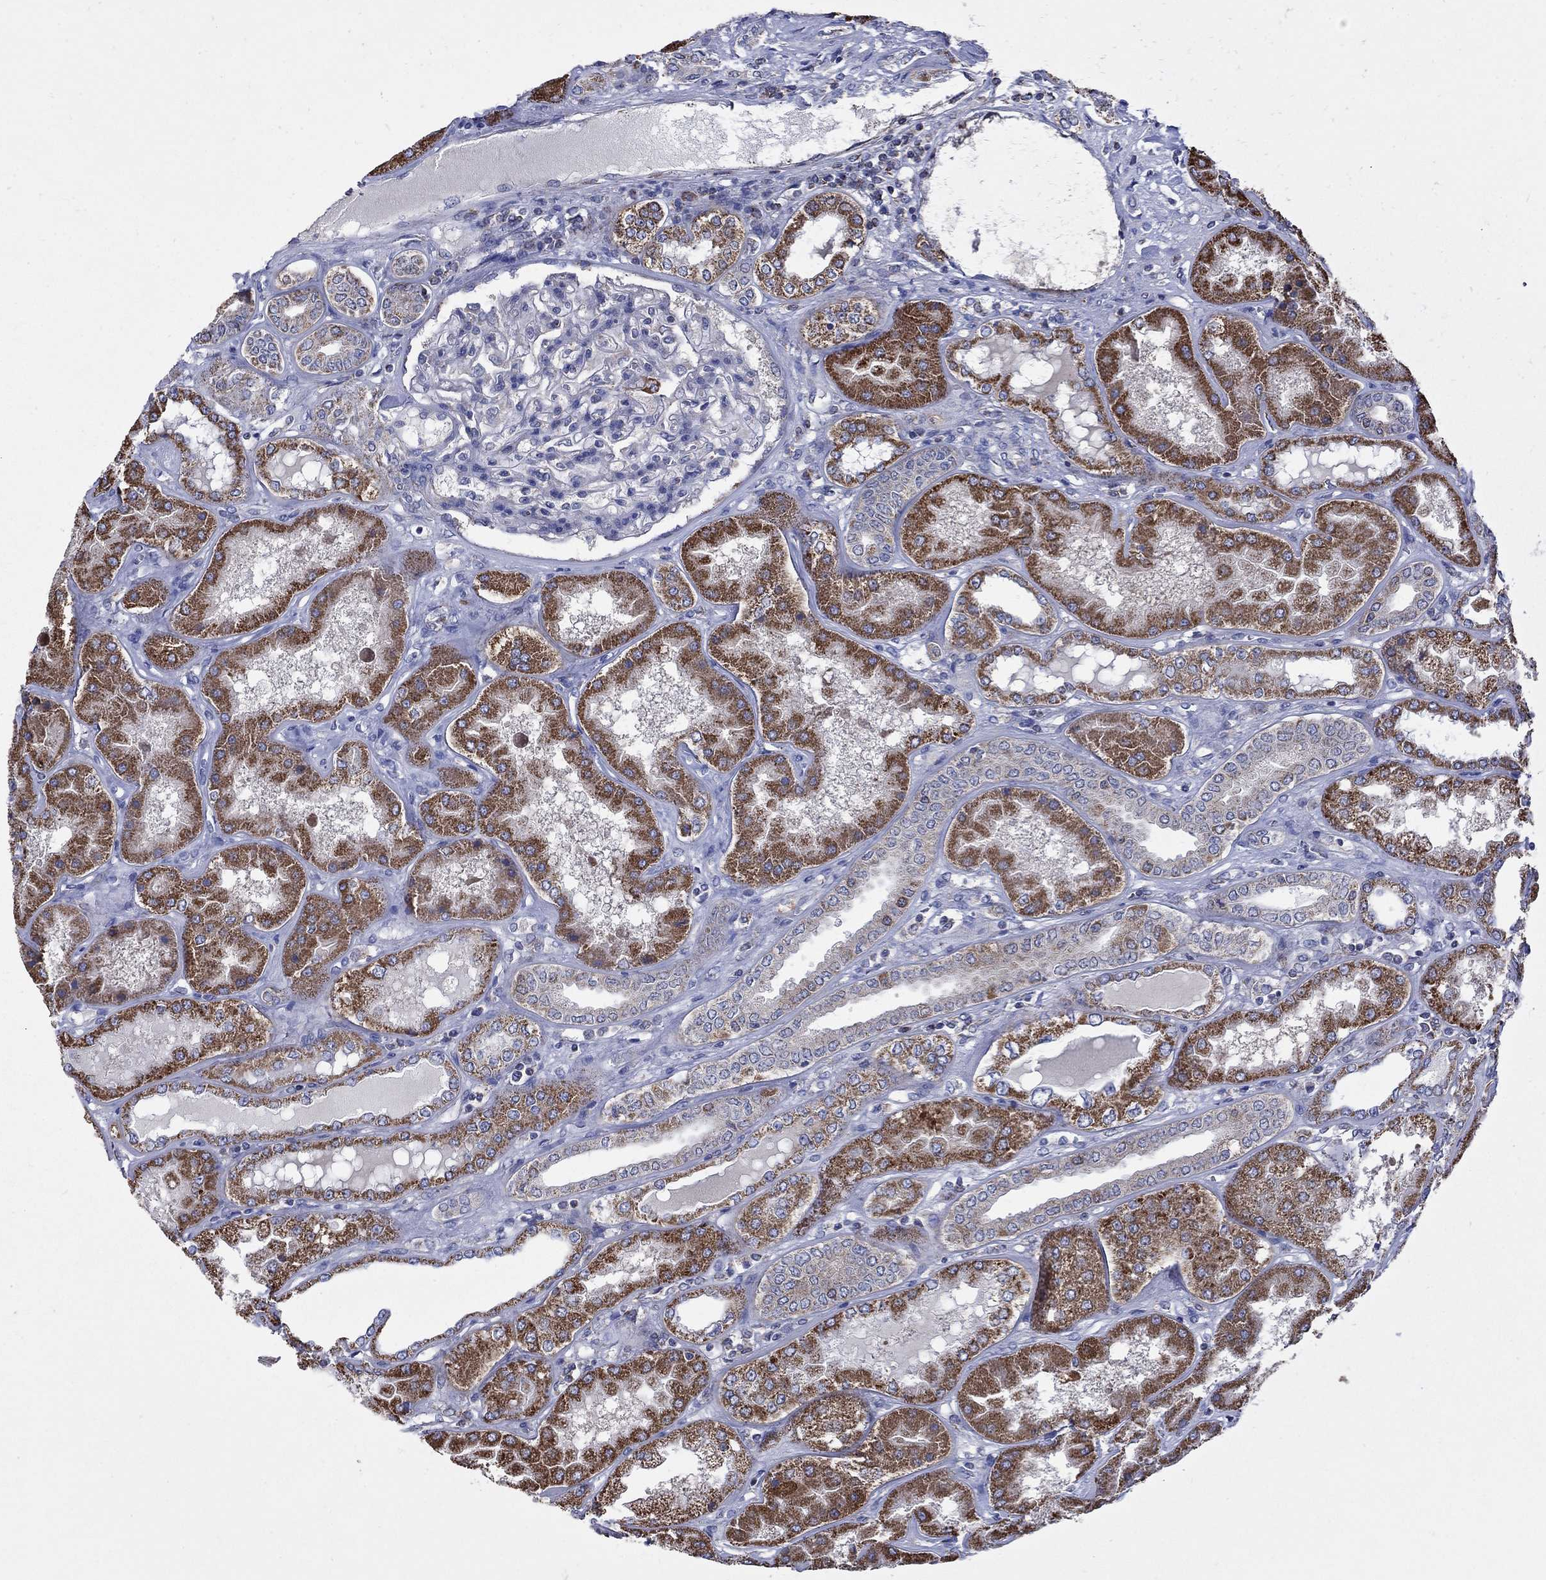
{"staining": {"intensity": "negative", "quantity": "none", "location": "none"}, "tissue": "kidney", "cell_type": "Cells in glomeruli", "image_type": "normal", "snomed": [{"axis": "morphology", "description": "Normal tissue, NOS"}, {"axis": "topography", "description": "Kidney"}], "caption": "DAB immunohistochemical staining of unremarkable kidney displays no significant staining in cells in glomeruli.", "gene": "HPS5", "patient": {"sex": "female", "age": 56}}